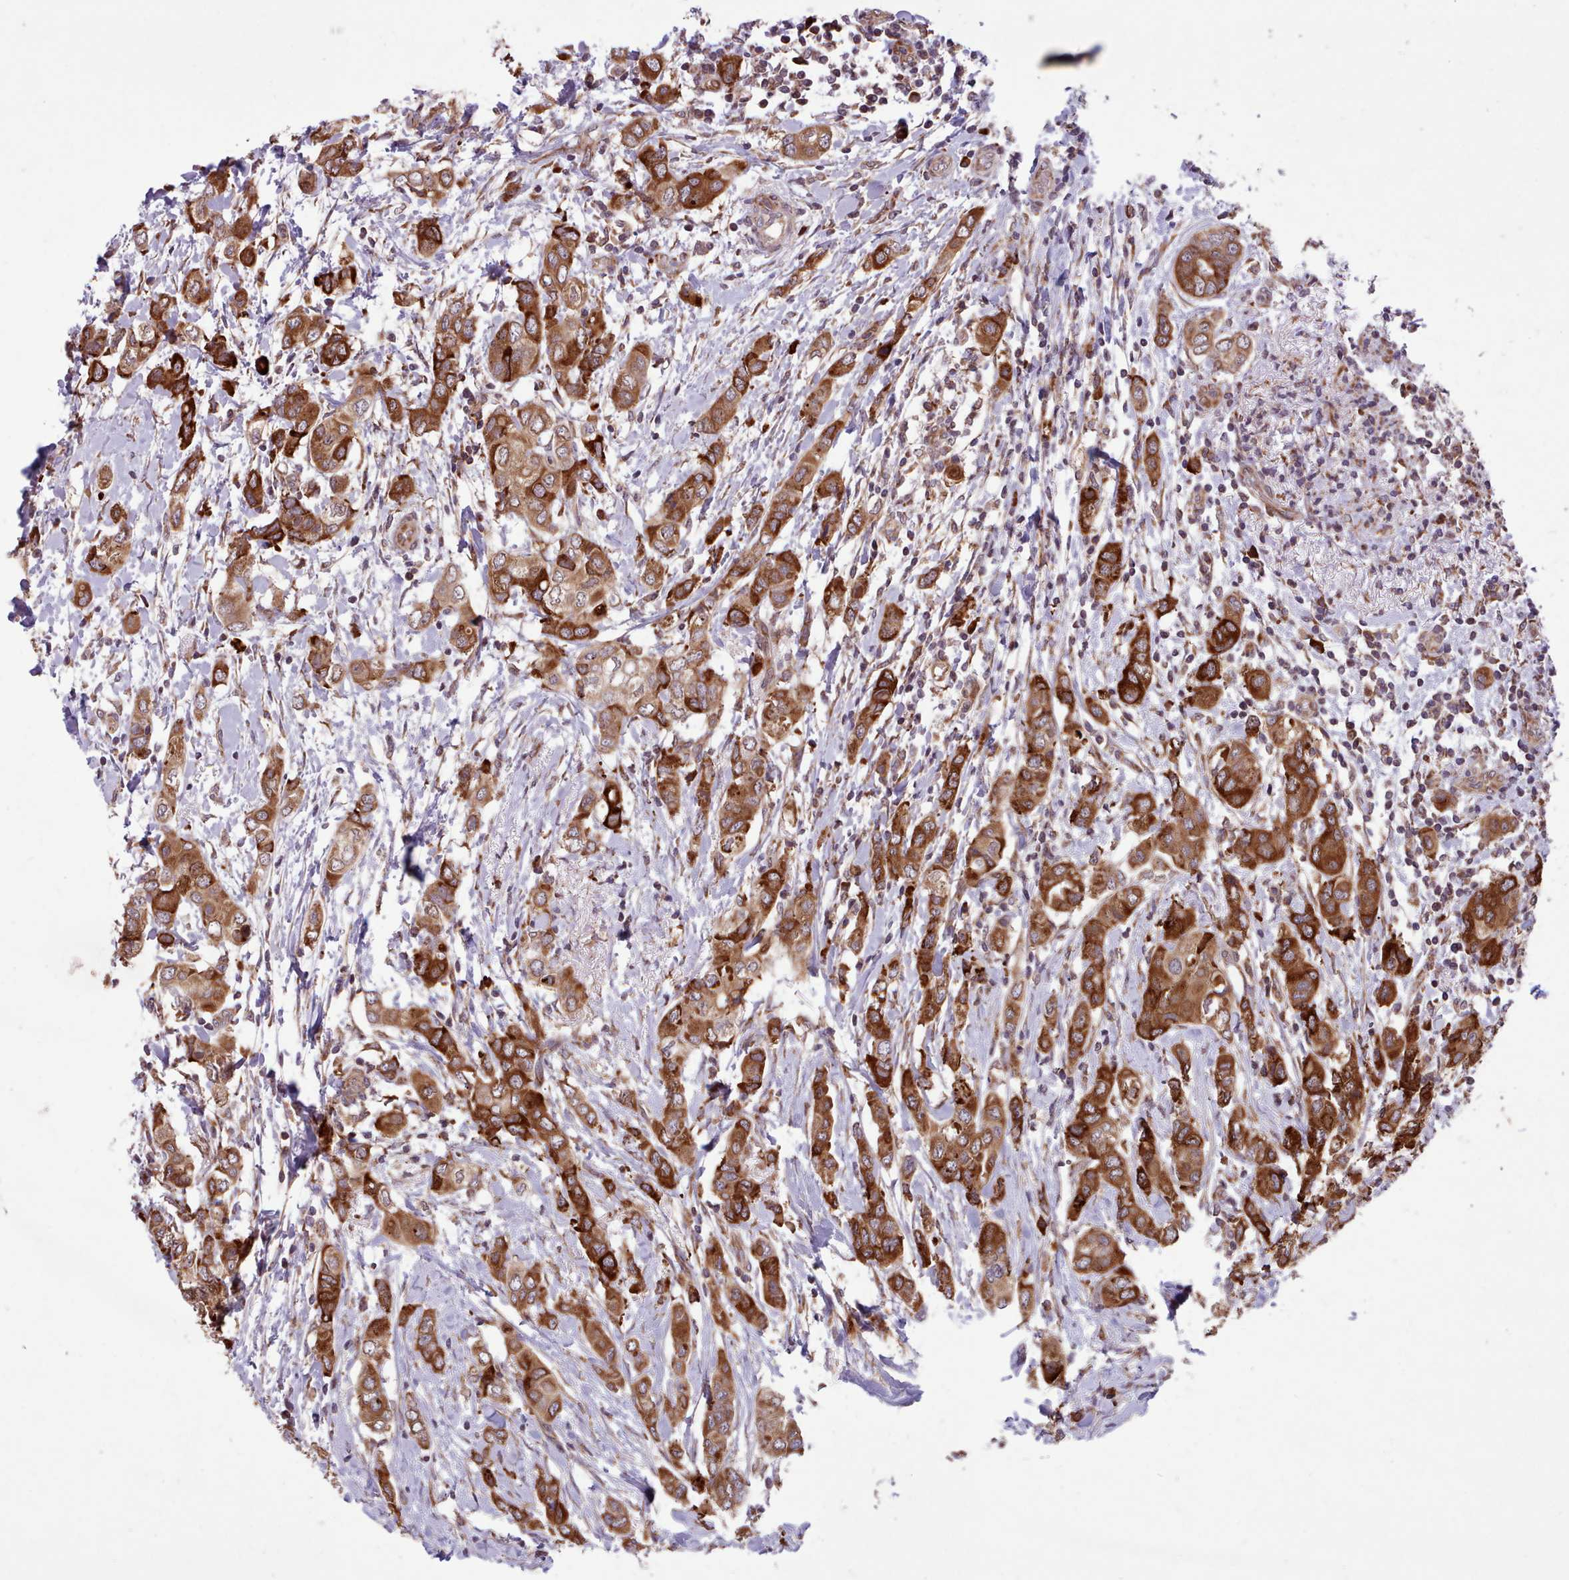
{"staining": {"intensity": "strong", "quantity": ">75%", "location": "cytoplasmic/membranous"}, "tissue": "breast cancer", "cell_type": "Tumor cells", "image_type": "cancer", "snomed": [{"axis": "morphology", "description": "Lobular carcinoma"}, {"axis": "topography", "description": "Breast"}], "caption": "The immunohistochemical stain highlights strong cytoplasmic/membranous expression in tumor cells of breast lobular carcinoma tissue. (DAB IHC, brown staining for protein, blue staining for nuclei).", "gene": "TTLL3", "patient": {"sex": "female", "age": 51}}